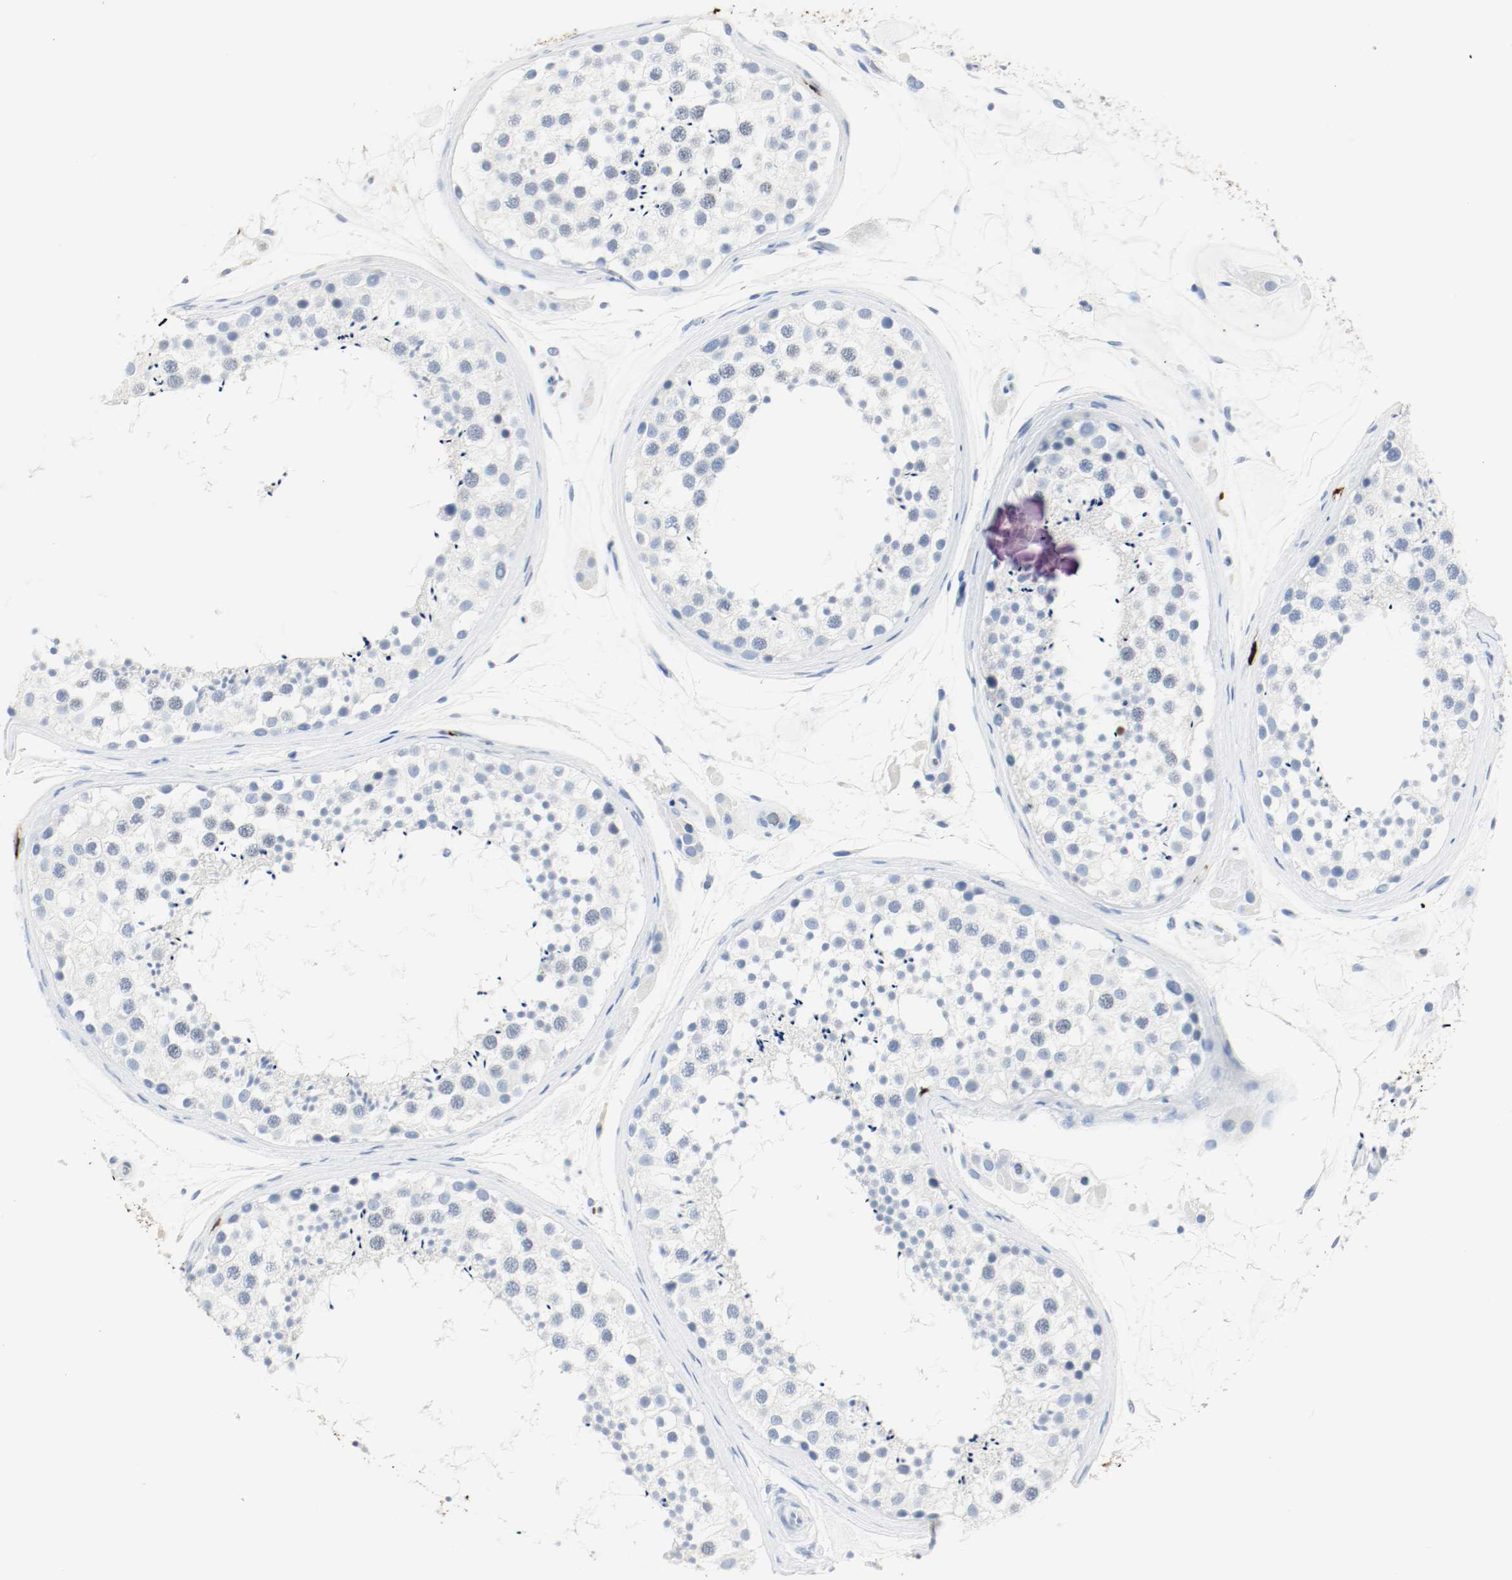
{"staining": {"intensity": "negative", "quantity": "none", "location": "none"}, "tissue": "testis", "cell_type": "Cells in seminiferous ducts", "image_type": "normal", "snomed": [{"axis": "morphology", "description": "Normal tissue, NOS"}, {"axis": "topography", "description": "Testis"}], "caption": "Immunohistochemistry photomicrograph of normal testis: testis stained with DAB reveals no significant protein staining in cells in seminiferous ducts.", "gene": "S100A9", "patient": {"sex": "male", "age": 46}}